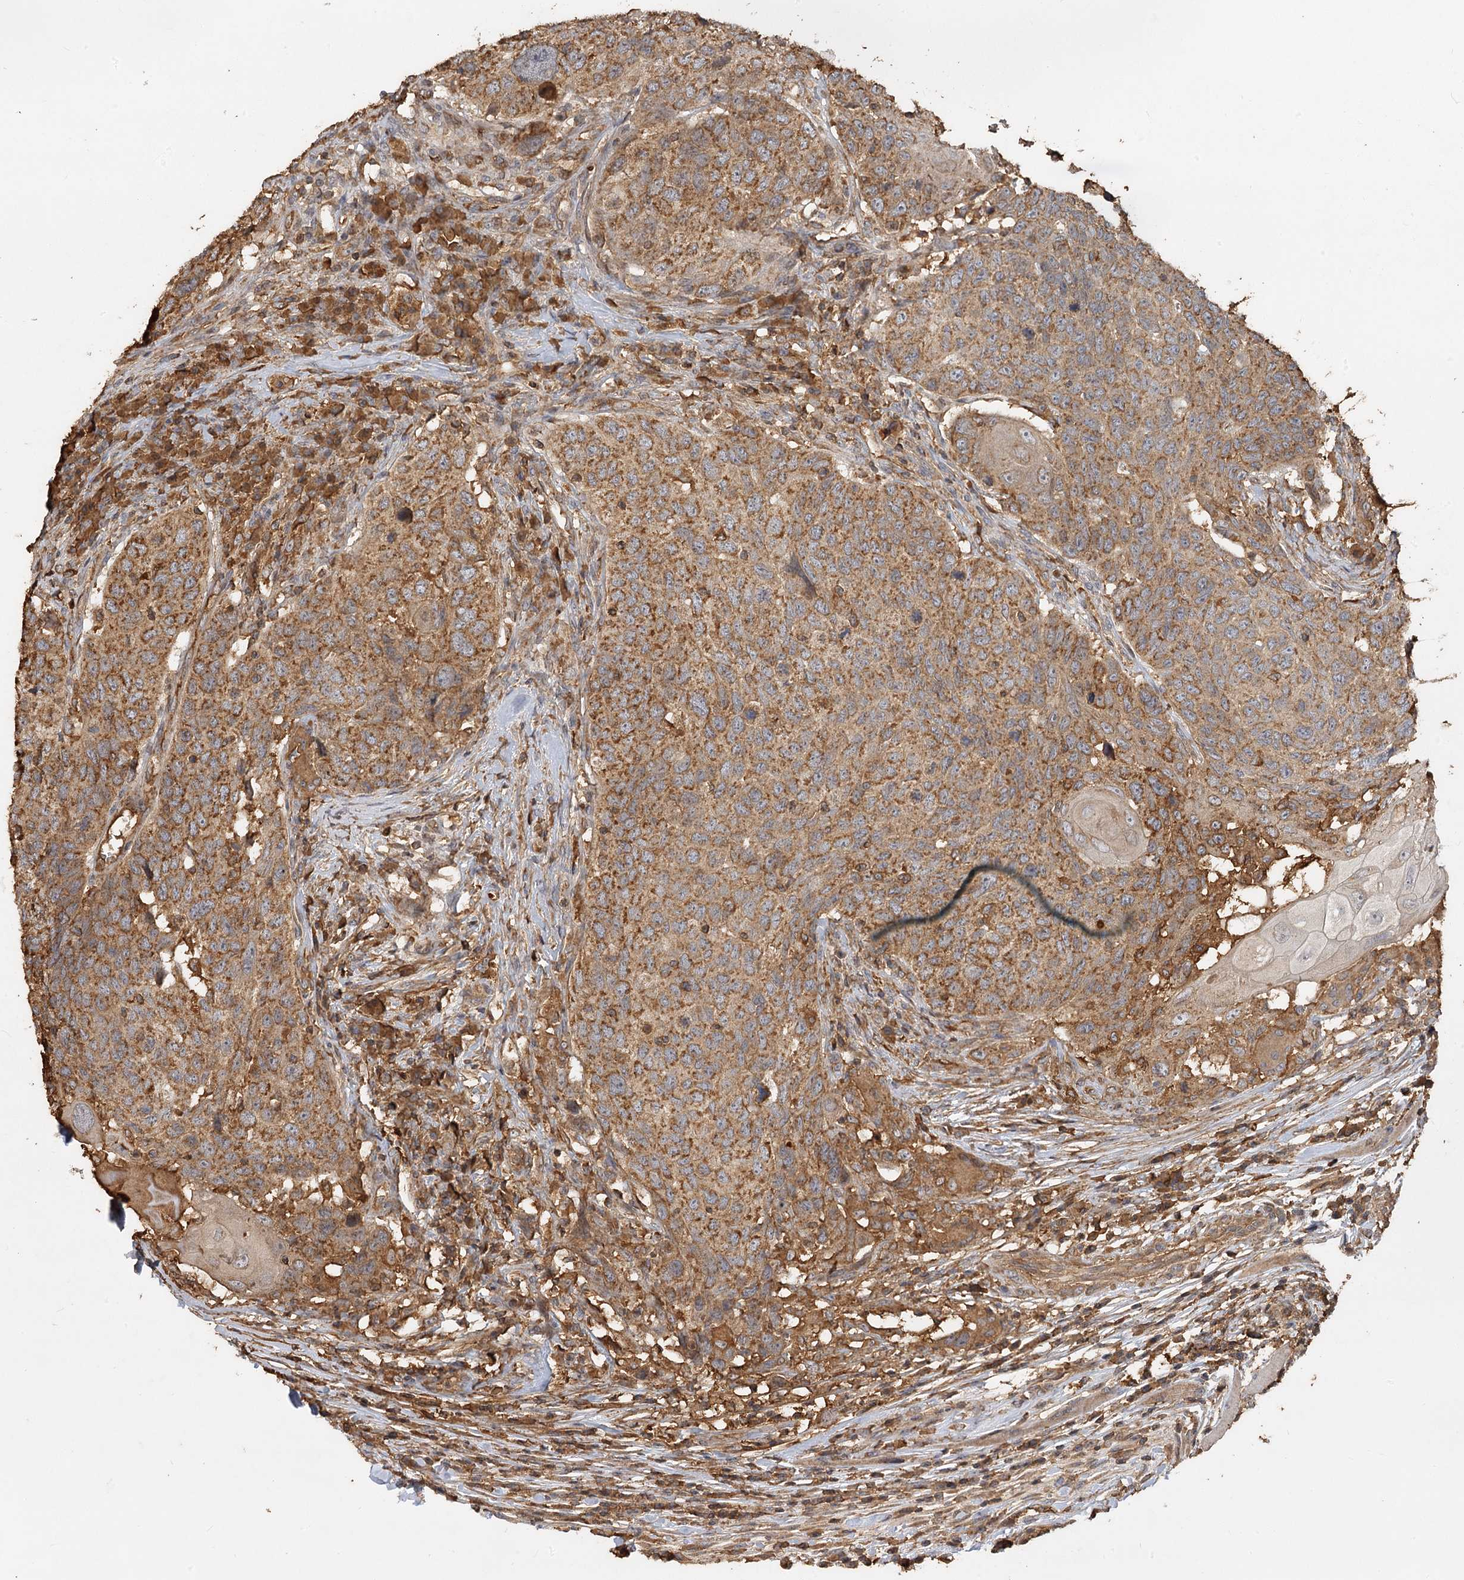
{"staining": {"intensity": "moderate", "quantity": ">75%", "location": "cytoplasmic/membranous"}, "tissue": "head and neck cancer", "cell_type": "Tumor cells", "image_type": "cancer", "snomed": [{"axis": "morphology", "description": "Squamous cell carcinoma, NOS"}, {"axis": "topography", "description": "Head-Neck"}], "caption": "Immunohistochemistry (IHC) histopathology image of neoplastic tissue: head and neck cancer stained using immunohistochemistry (IHC) exhibits medium levels of moderate protein expression localized specifically in the cytoplasmic/membranous of tumor cells, appearing as a cytoplasmic/membranous brown color.", "gene": "PIK3C2A", "patient": {"sex": "male", "age": 66}}